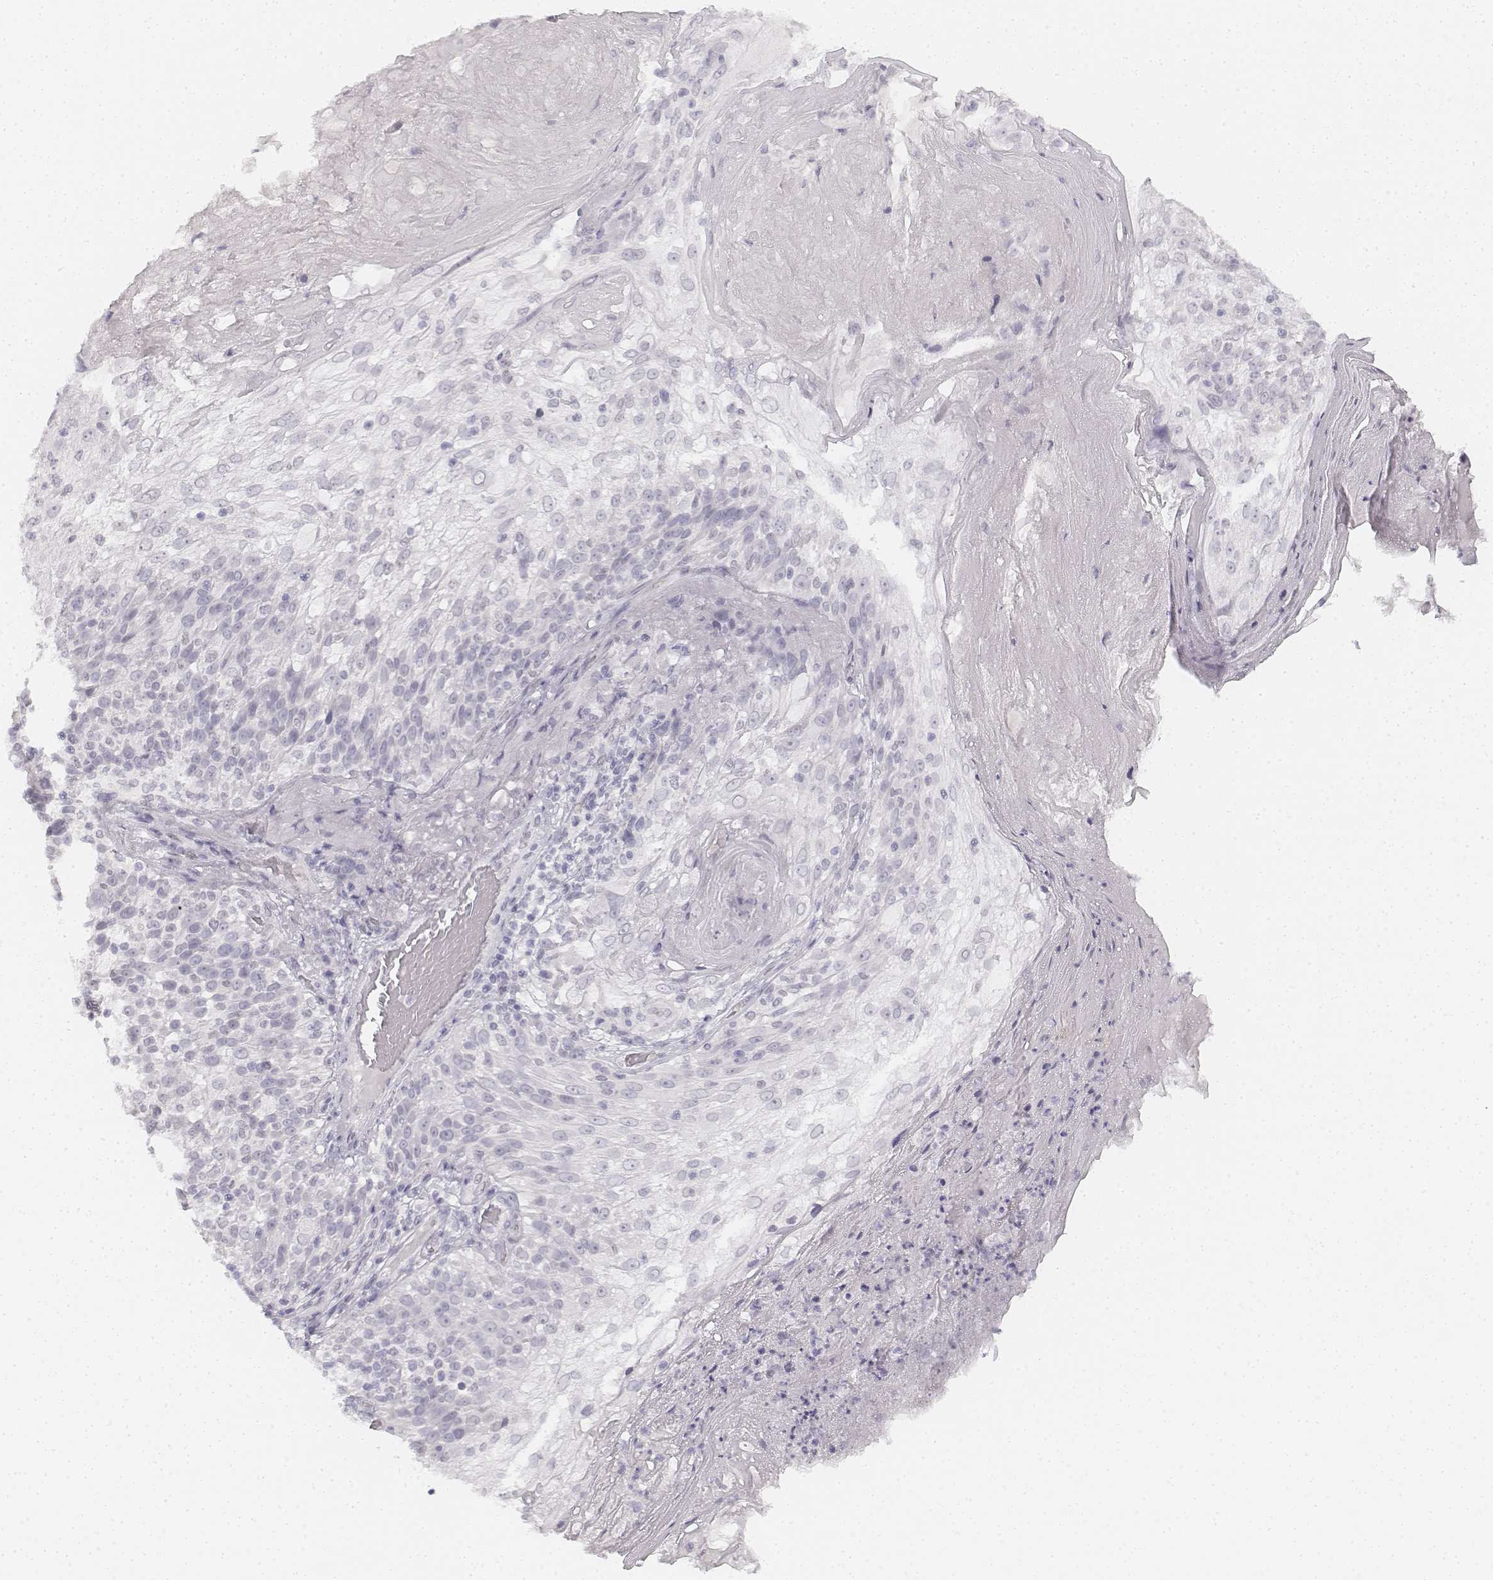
{"staining": {"intensity": "negative", "quantity": "none", "location": "none"}, "tissue": "skin cancer", "cell_type": "Tumor cells", "image_type": "cancer", "snomed": [{"axis": "morphology", "description": "Normal tissue, NOS"}, {"axis": "morphology", "description": "Squamous cell carcinoma, NOS"}, {"axis": "topography", "description": "Skin"}], "caption": "Tumor cells show no significant protein staining in skin cancer. (DAB (3,3'-diaminobenzidine) immunohistochemistry (IHC), high magnification).", "gene": "KRTAP2-1", "patient": {"sex": "female", "age": 83}}